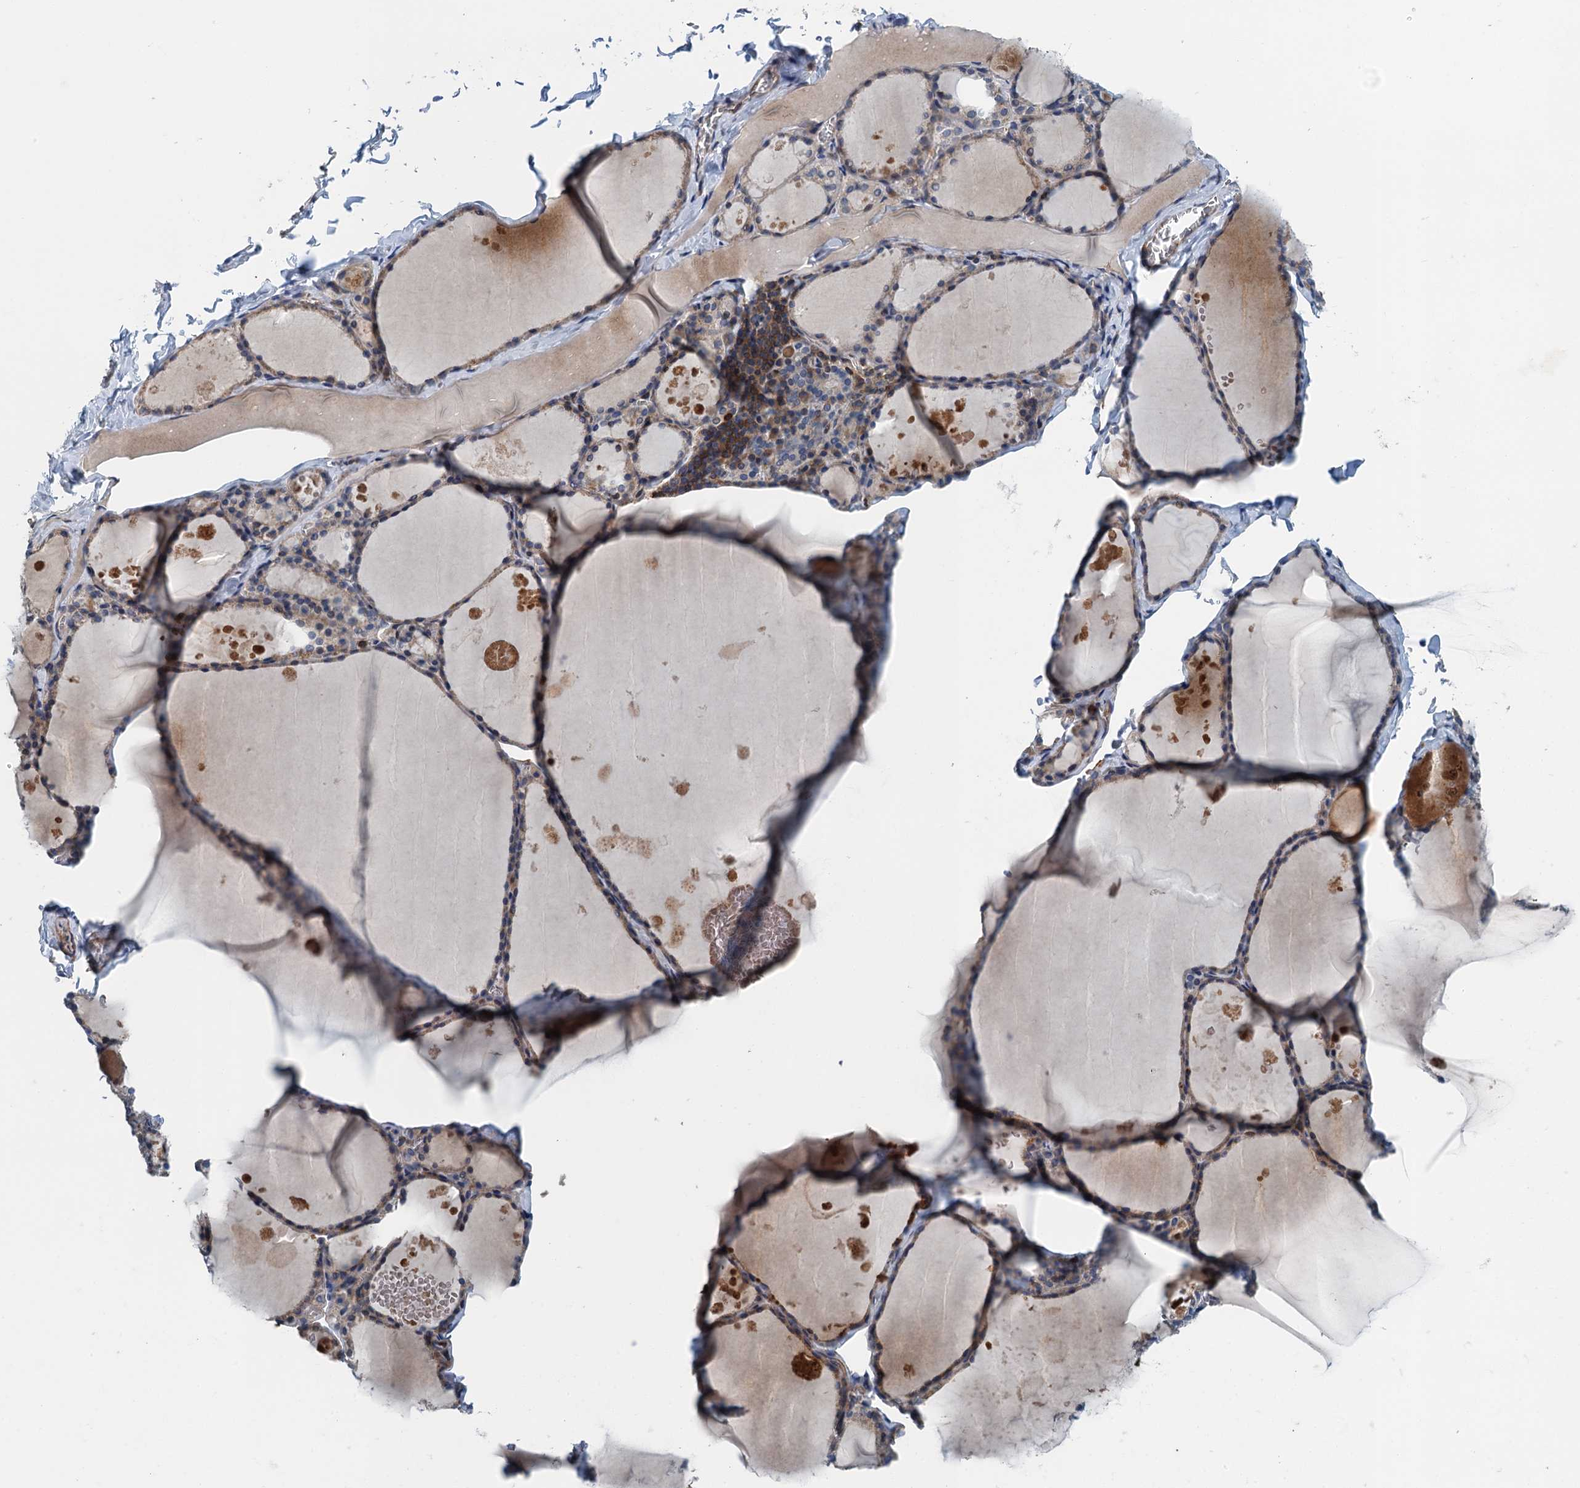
{"staining": {"intensity": "weak", "quantity": "25%-75%", "location": "cytoplasmic/membranous"}, "tissue": "thyroid gland", "cell_type": "Glandular cells", "image_type": "normal", "snomed": [{"axis": "morphology", "description": "Normal tissue, NOS"}, {"axis": "topography", "description": "Thyroid gland"}], "caption": "There is low levels of weak cytoplasmic/membranous expression in glandular cells of normal thyroid gland, as demonstrated by immunohistochemical staining (brown color).", "gene": "PPP1R14D", "patient": {"sex": "male", "age": 56}}